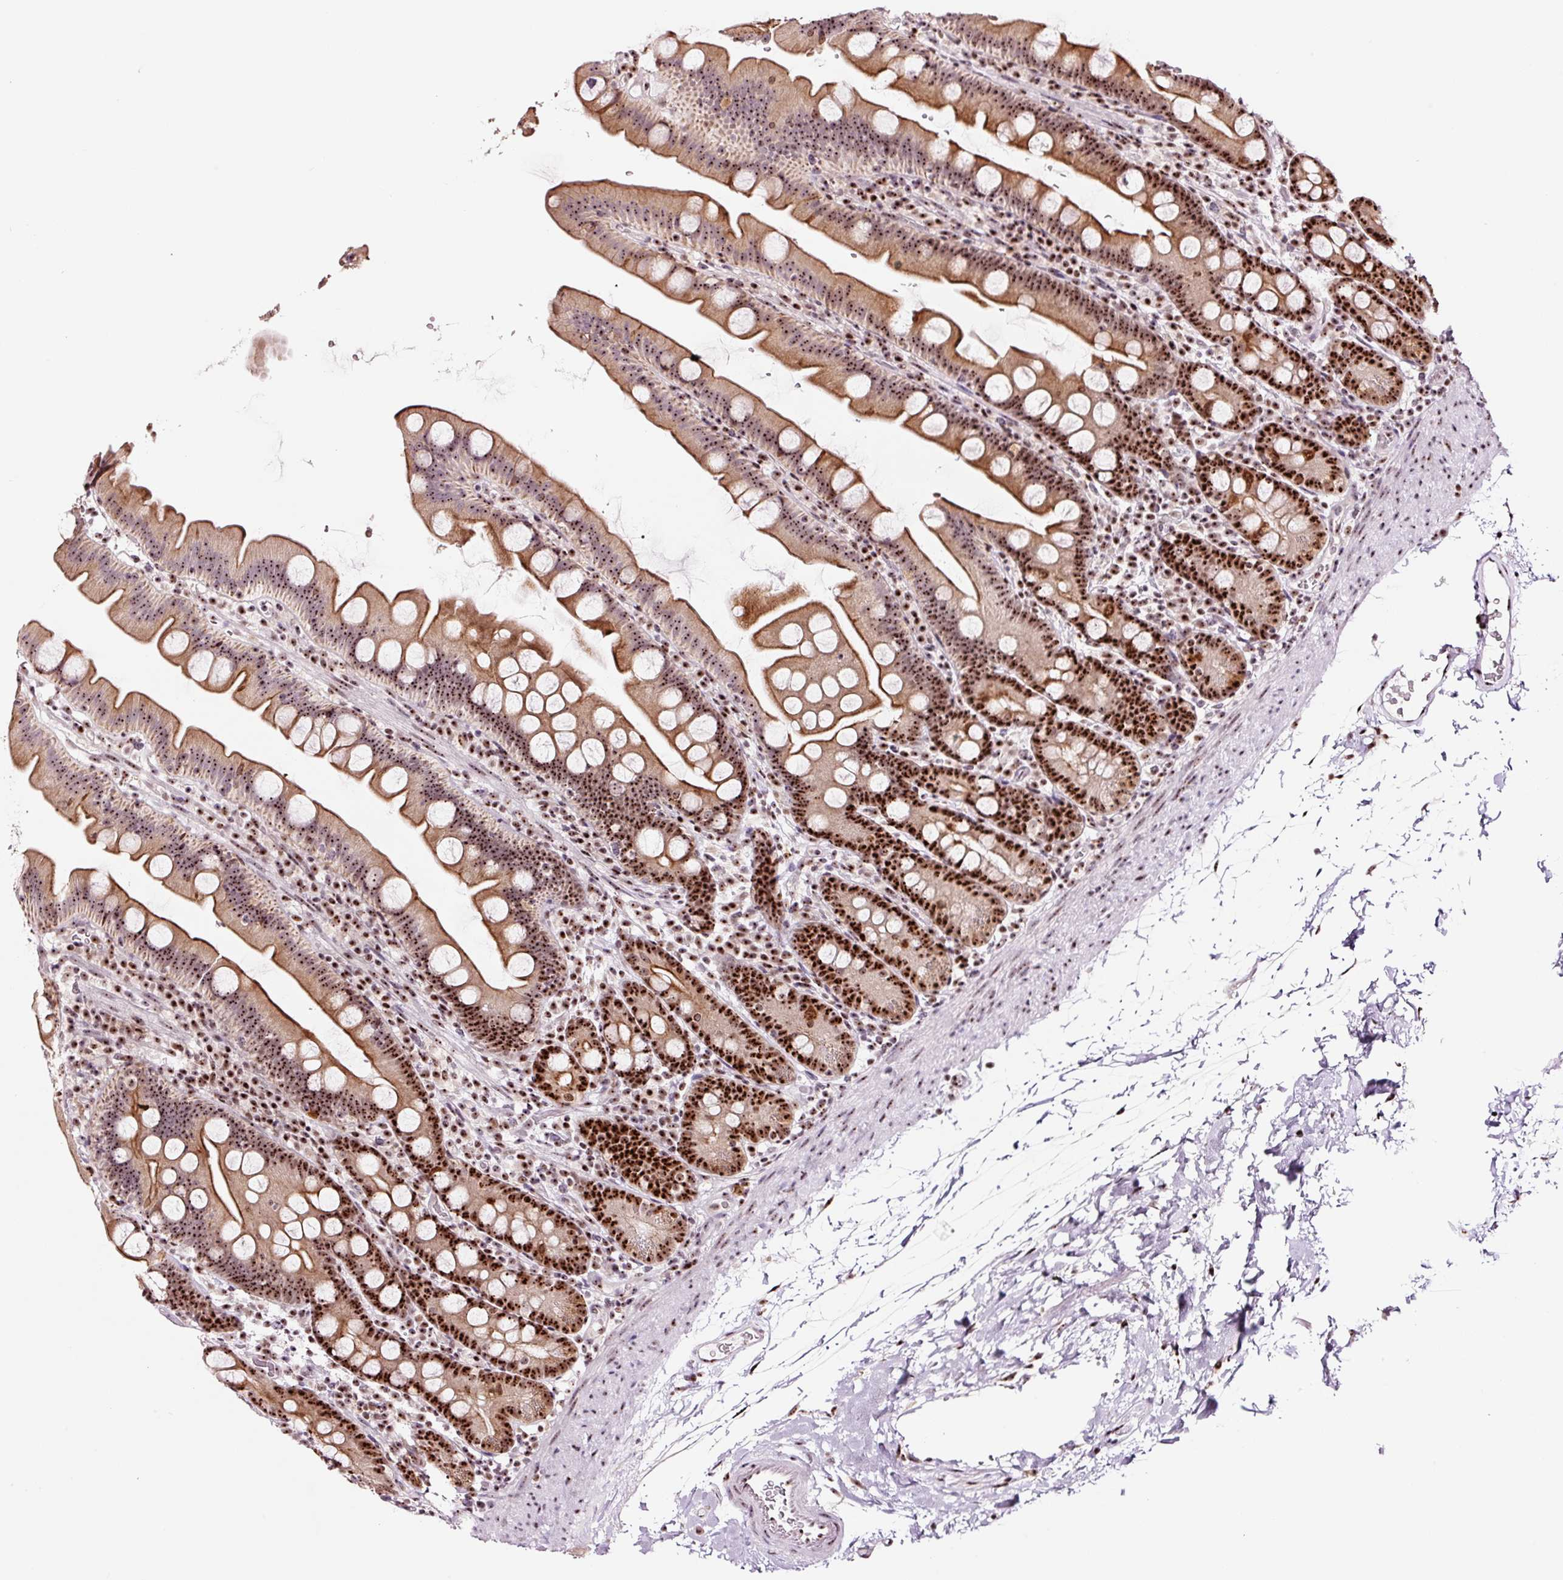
{"staining": {"intensity": "strong", "quantity": ">75%", "location": "cytoplasmic/membranous,nuclear"}, "tissue": "small intestine", "cell_type": "Glandular cells", "image_type": "normal", "snomed": [{"axis": "morphology", "description": "Normal tissue, NOS"}, {"axis": "topography", "description": "Small intestine"}], "caption": "Immunohistochemistry staining of normal small intestine, which demonstrates high levels of strong cytoplasmic/membranous,nuclear staining in about >75% of glandular cells indicating strong cytoplasmic/membranous,nuclear protein staining. The staining was performed using DAB (3,3'-diaminobenzidine) (brown) for protein detection and nuclei were counterstained in hematoxylin (blue).", "gene": "GNL3", "patient": {"sex": "female", "age": 68}}